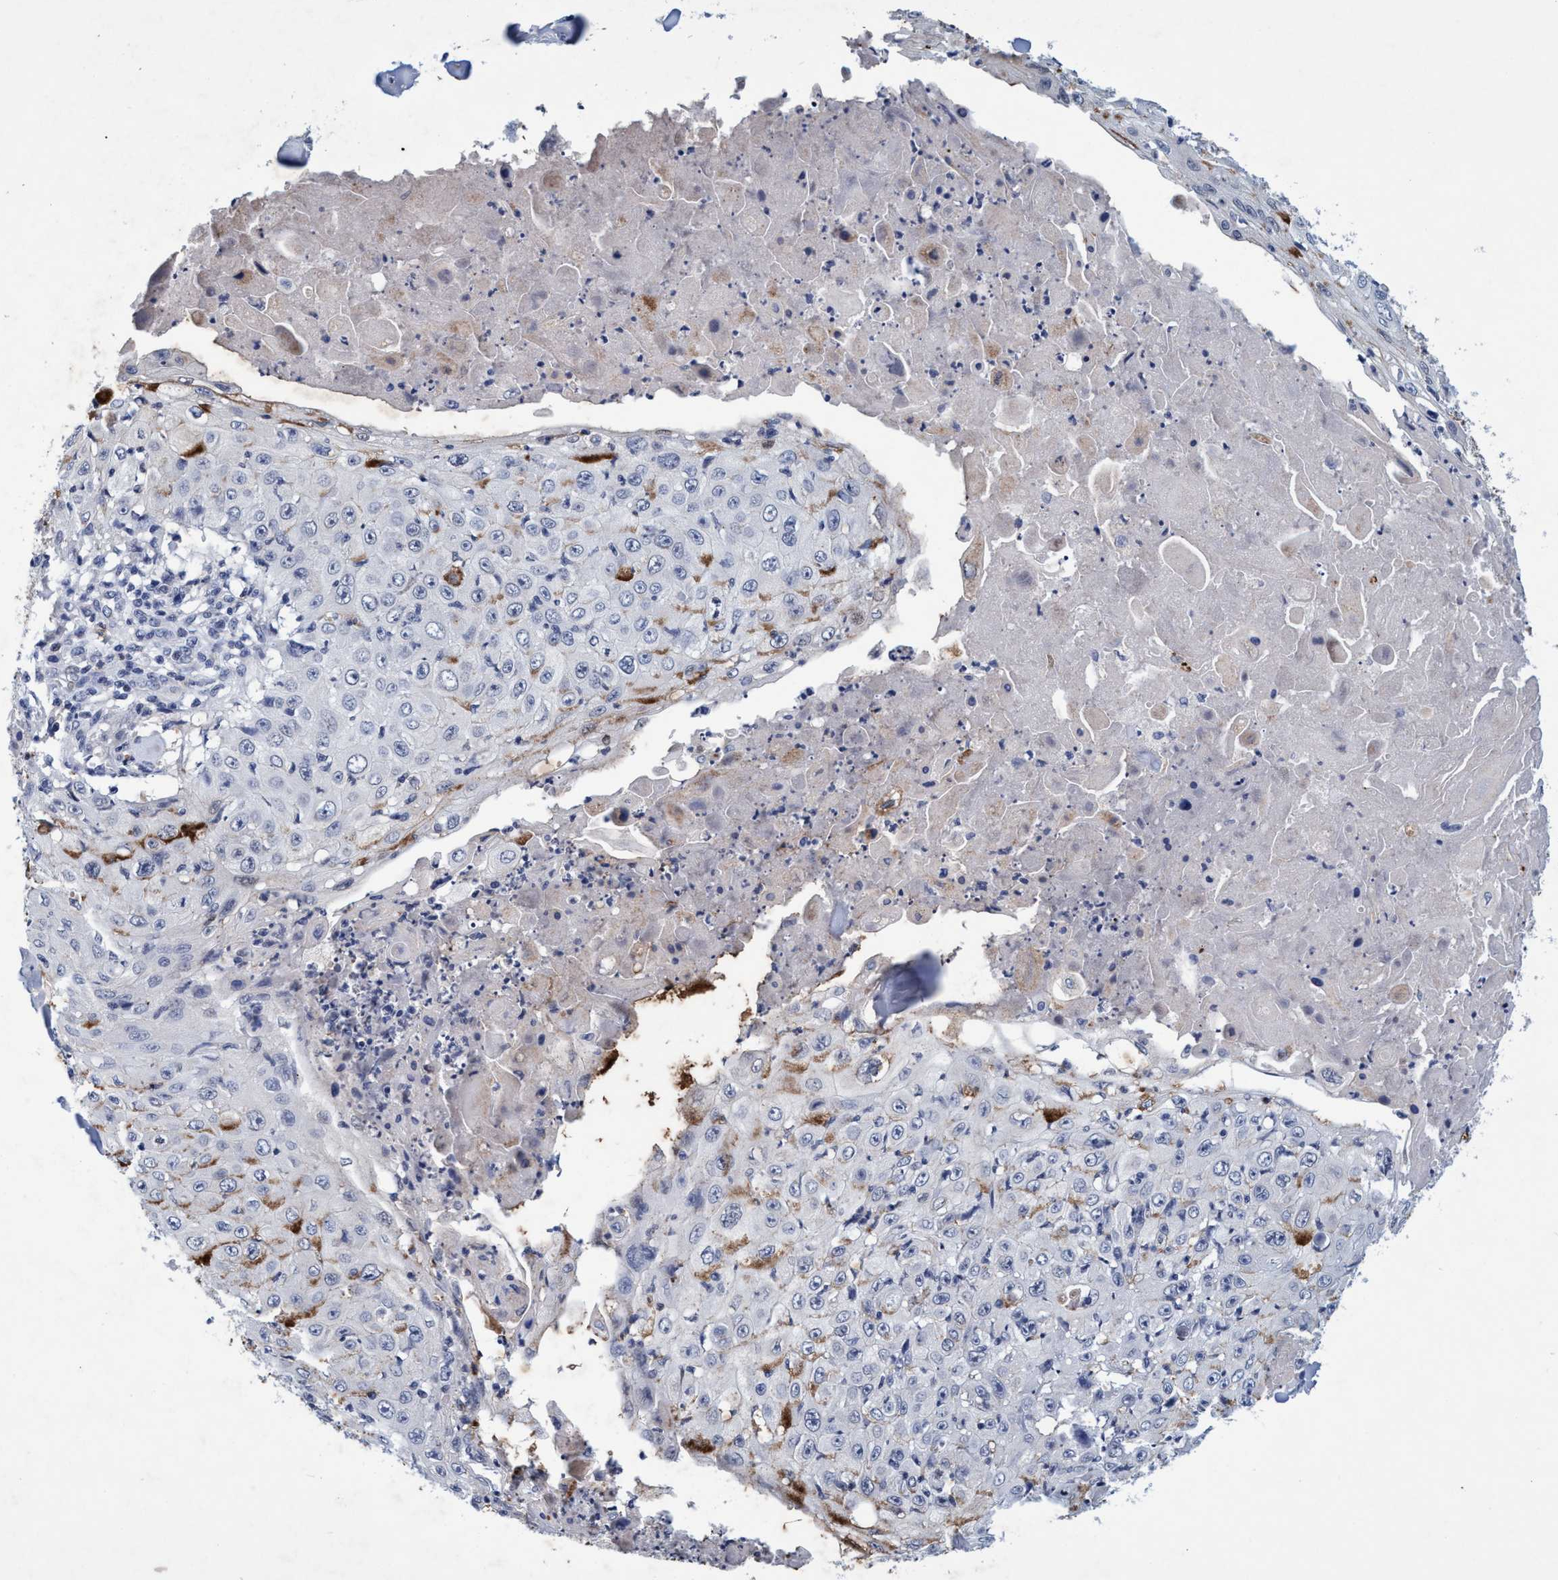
{"staining": {"intensity": "moderate", "quantity": "<25%", "location": "cytoplasmic/membranous"}, "tissue": "skin cancer", "cell_type": "Tumor cells", "image_type": "cancer", "snomed": [{"axis": "morphology", "description": "Squamous cell carcinoma, NOS"}, {"axis": "topography", "description": "Skin"}], "caption": "Human skin cancer stained with a brown dye exhibits moderate cytoplasmic/membranous positive expression in about <25% of tumor cells.", "gene": "GRB14", "patient": {"sex": "male", "age": 86}}